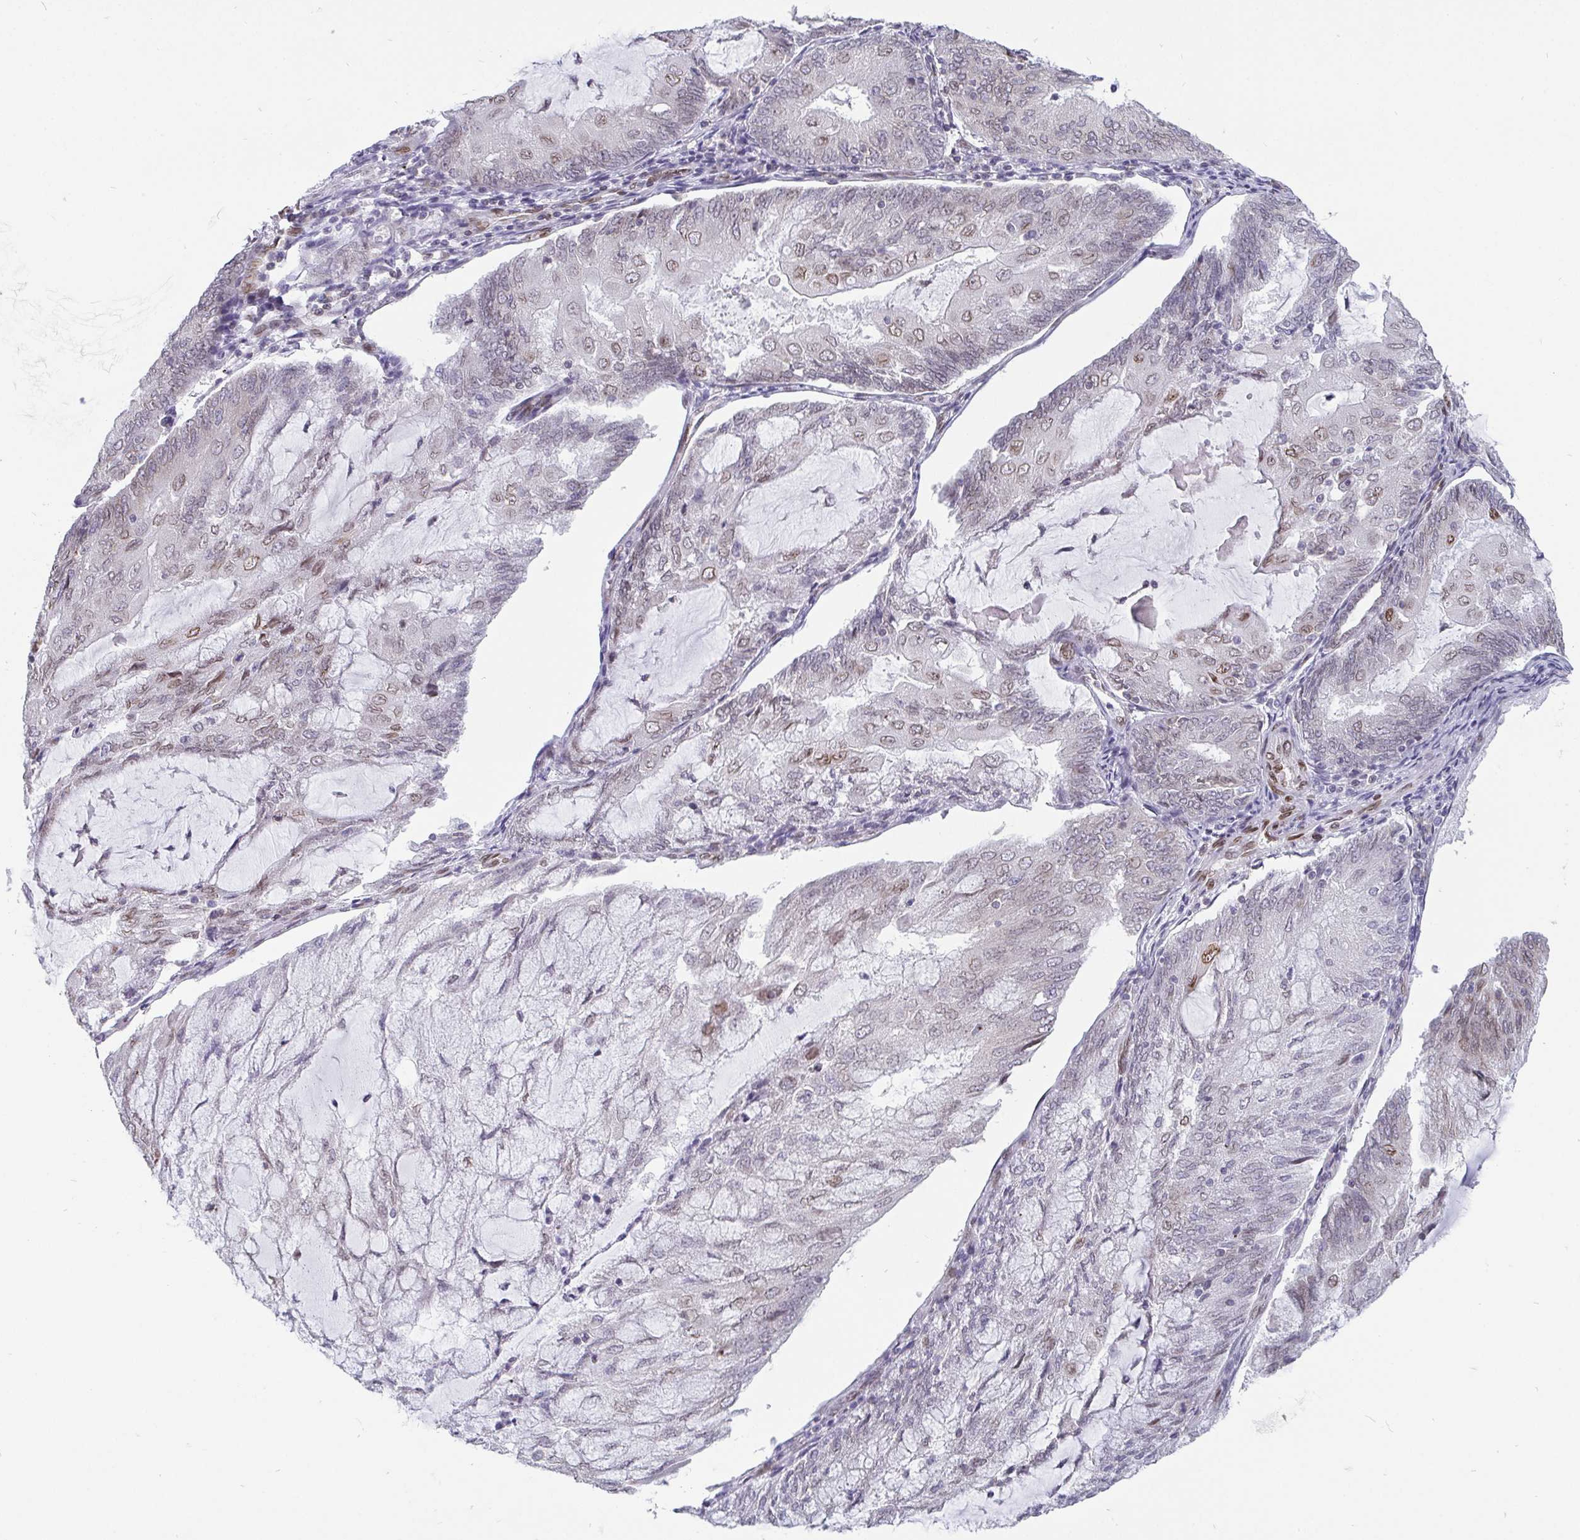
{"staining": {"intensity": "weak", "quantity": "<25%", "location": "cytoplasmic/membranous,nuclear"}, "tissue": "endometrial cancer", "cell_type": "Tumor cells", "image_type": "cancer", "snomed": [{"axis": "morphology", "description": "Adenocarcinoma, NOS"}, {"axis": "topography", "description": "Endometrium"}], "caption": "A high-resolution photomicrograph shows immunohistochemistry (IHC) staining of adenocarcinoma (endometrial), which demonstrates no significant positivity in tumor cells.", "gene": "EMD", "patient": {"sex": "female", "age": 81}}